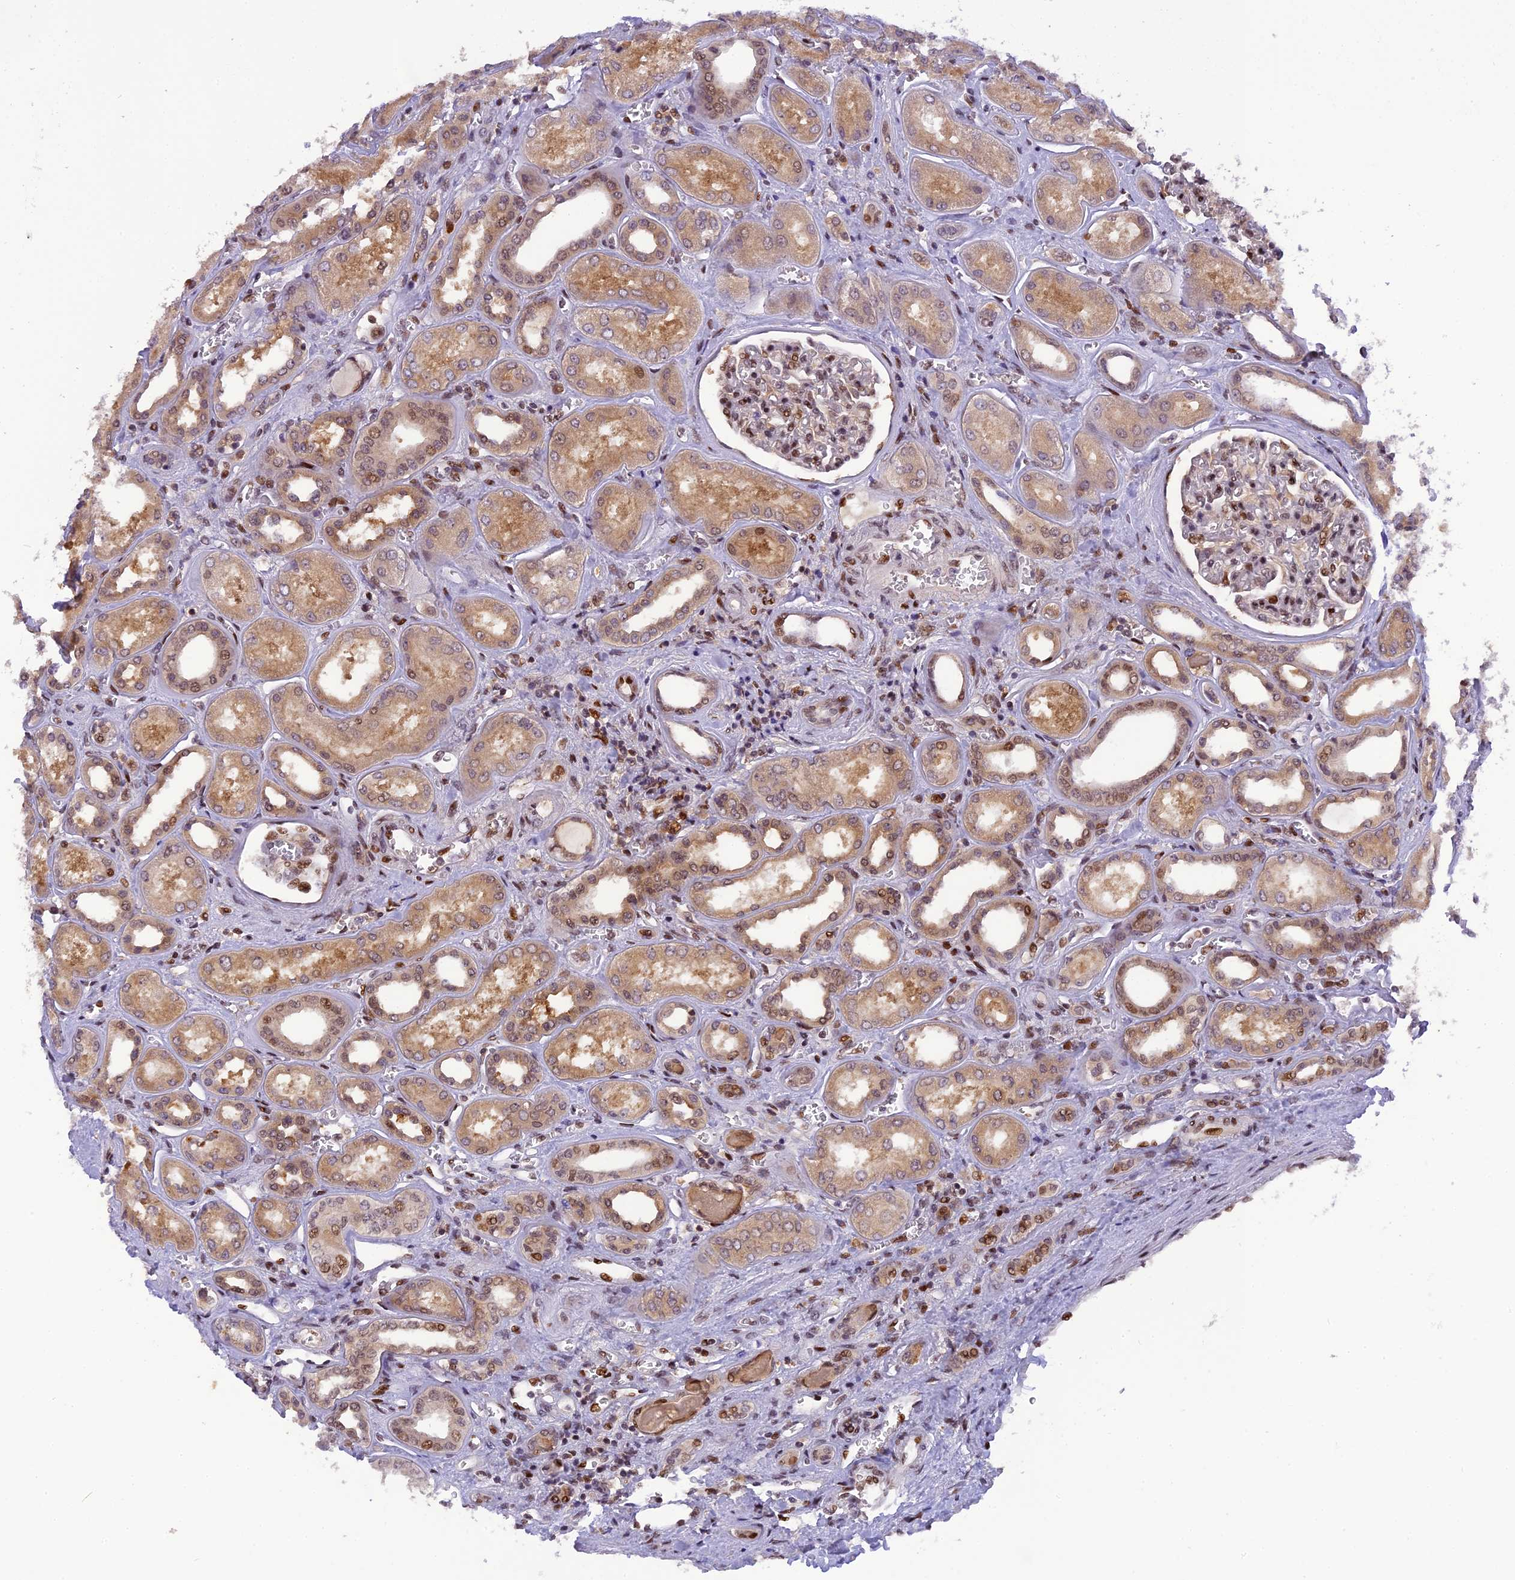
{"staining": {"intensity": "strong", "quantity": "25%-75%", "location": "nuclear"}, "tissue": "kidney", "cell_type": "Cells in glomeruli", "image_type": "normal", "snomed": [{"axis": "morphology", "description": "Normal tissue, NOS"}, {"axis": "morphology", "description": "Adenocarcinoma, NOS"}, {"axis": "topography", "description": "Kidney"}], "caption": "Immunohistochemistry (DAB) staining of benign human kidney exhibits strong nuclear protein positivity in about 25%-75% of cells in glomeruli.", "gene": "RABGGTA", "patient": {"sex": "female", "age": 68}}